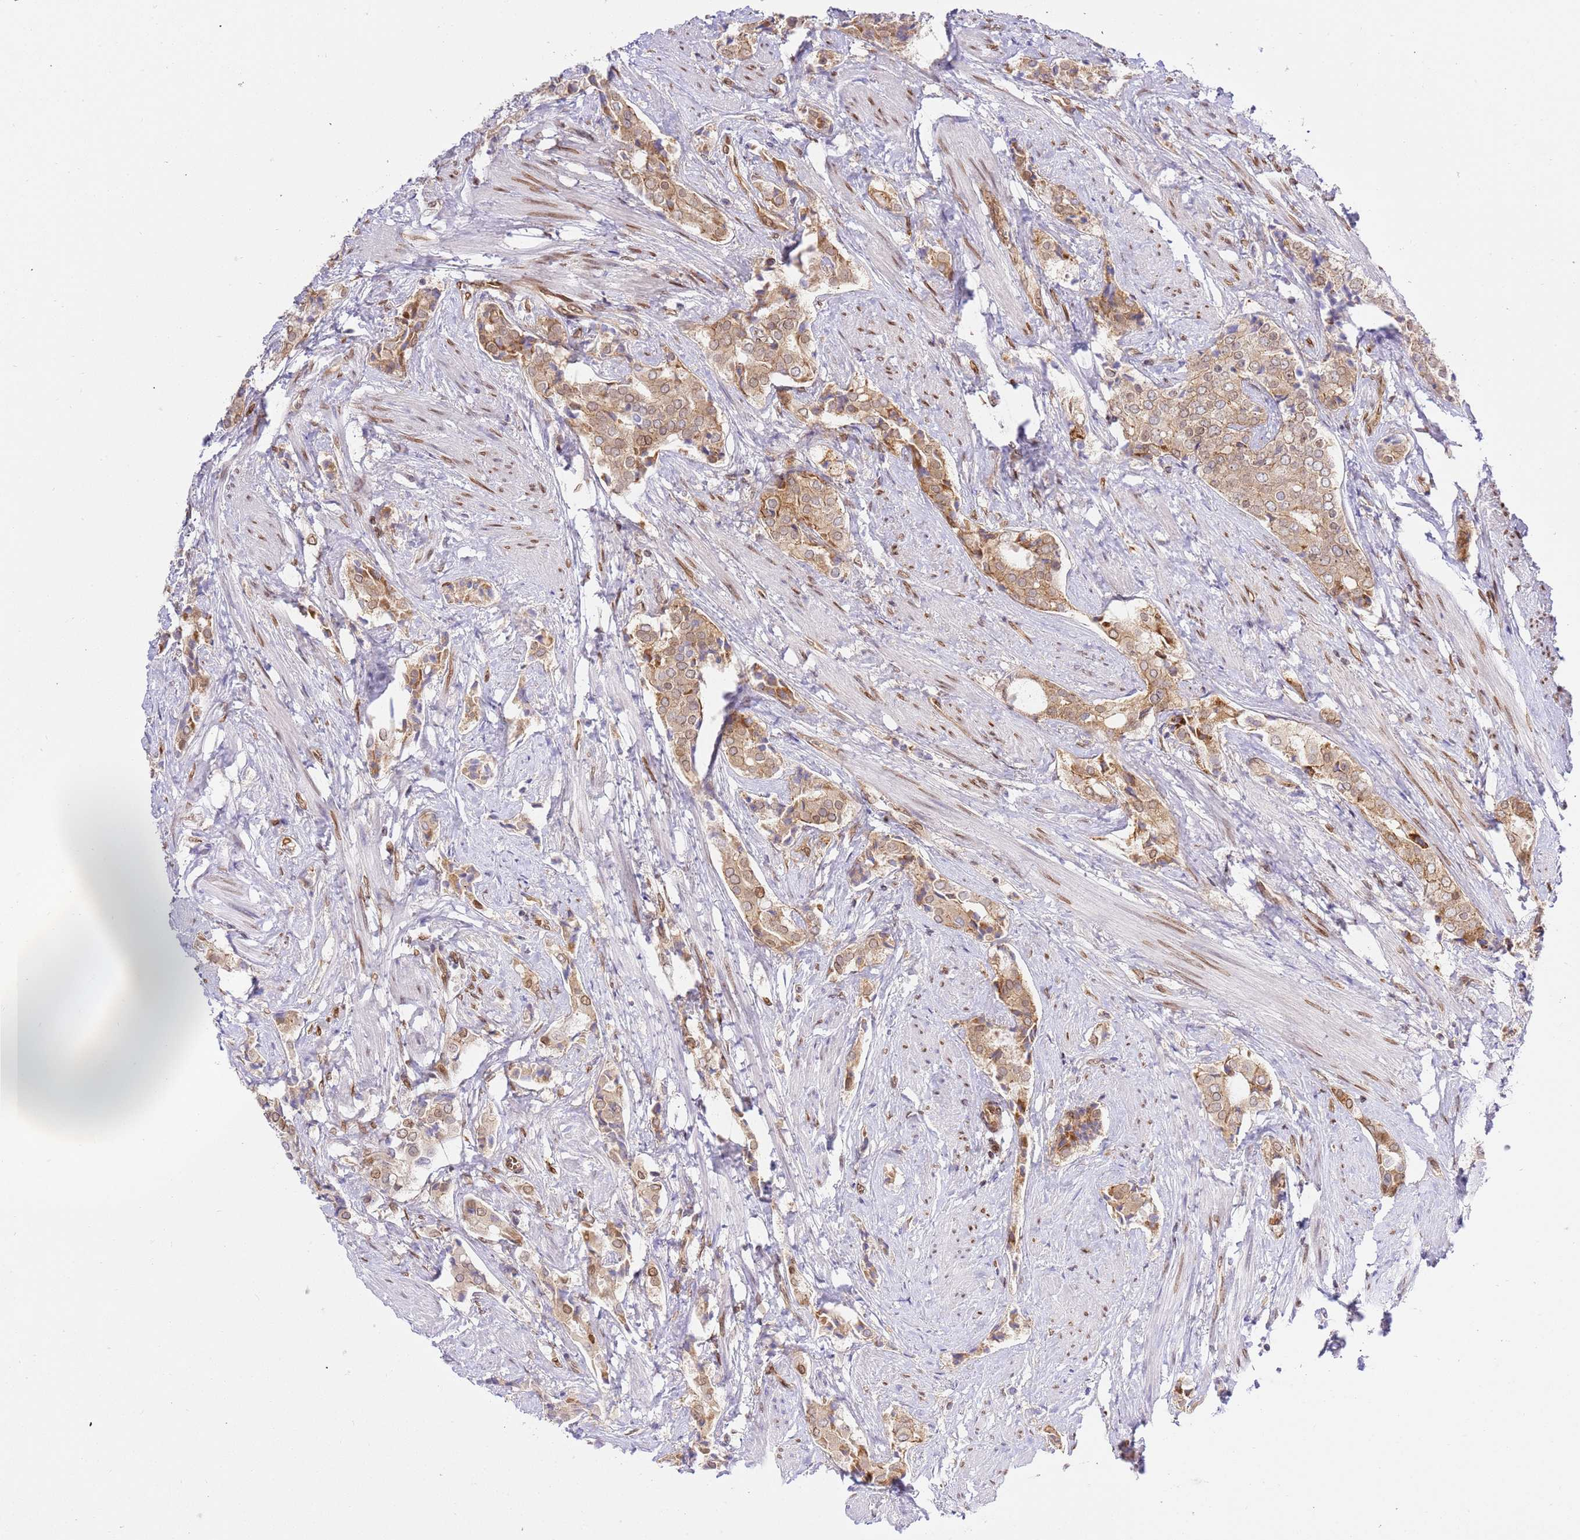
{"staining": {"intensity": "weak", "quantity": ">75%", "location": "cytoplasmic/membranous,nuclear"}, "tissue": "prostate cancer", "cell_type": "Tumor cells", "image_type": "cancer", "snomed": [{"axis": "morphology", "description": "Adenocarcinoma, High grade"}, {"axis": "topography", "description": "Prostate"}], "caption": "Prostate cancer stained for a protein demonstrates weak cytoplasmic/membranous and nuclear positivity in tumor cells. The staining was performed using DAB, with brown indicating positive protein expression. Nuclei are stained blue with hematoxylin.", "gene": "TRIM37", "patient": {"sex": "male", "age": 71}}